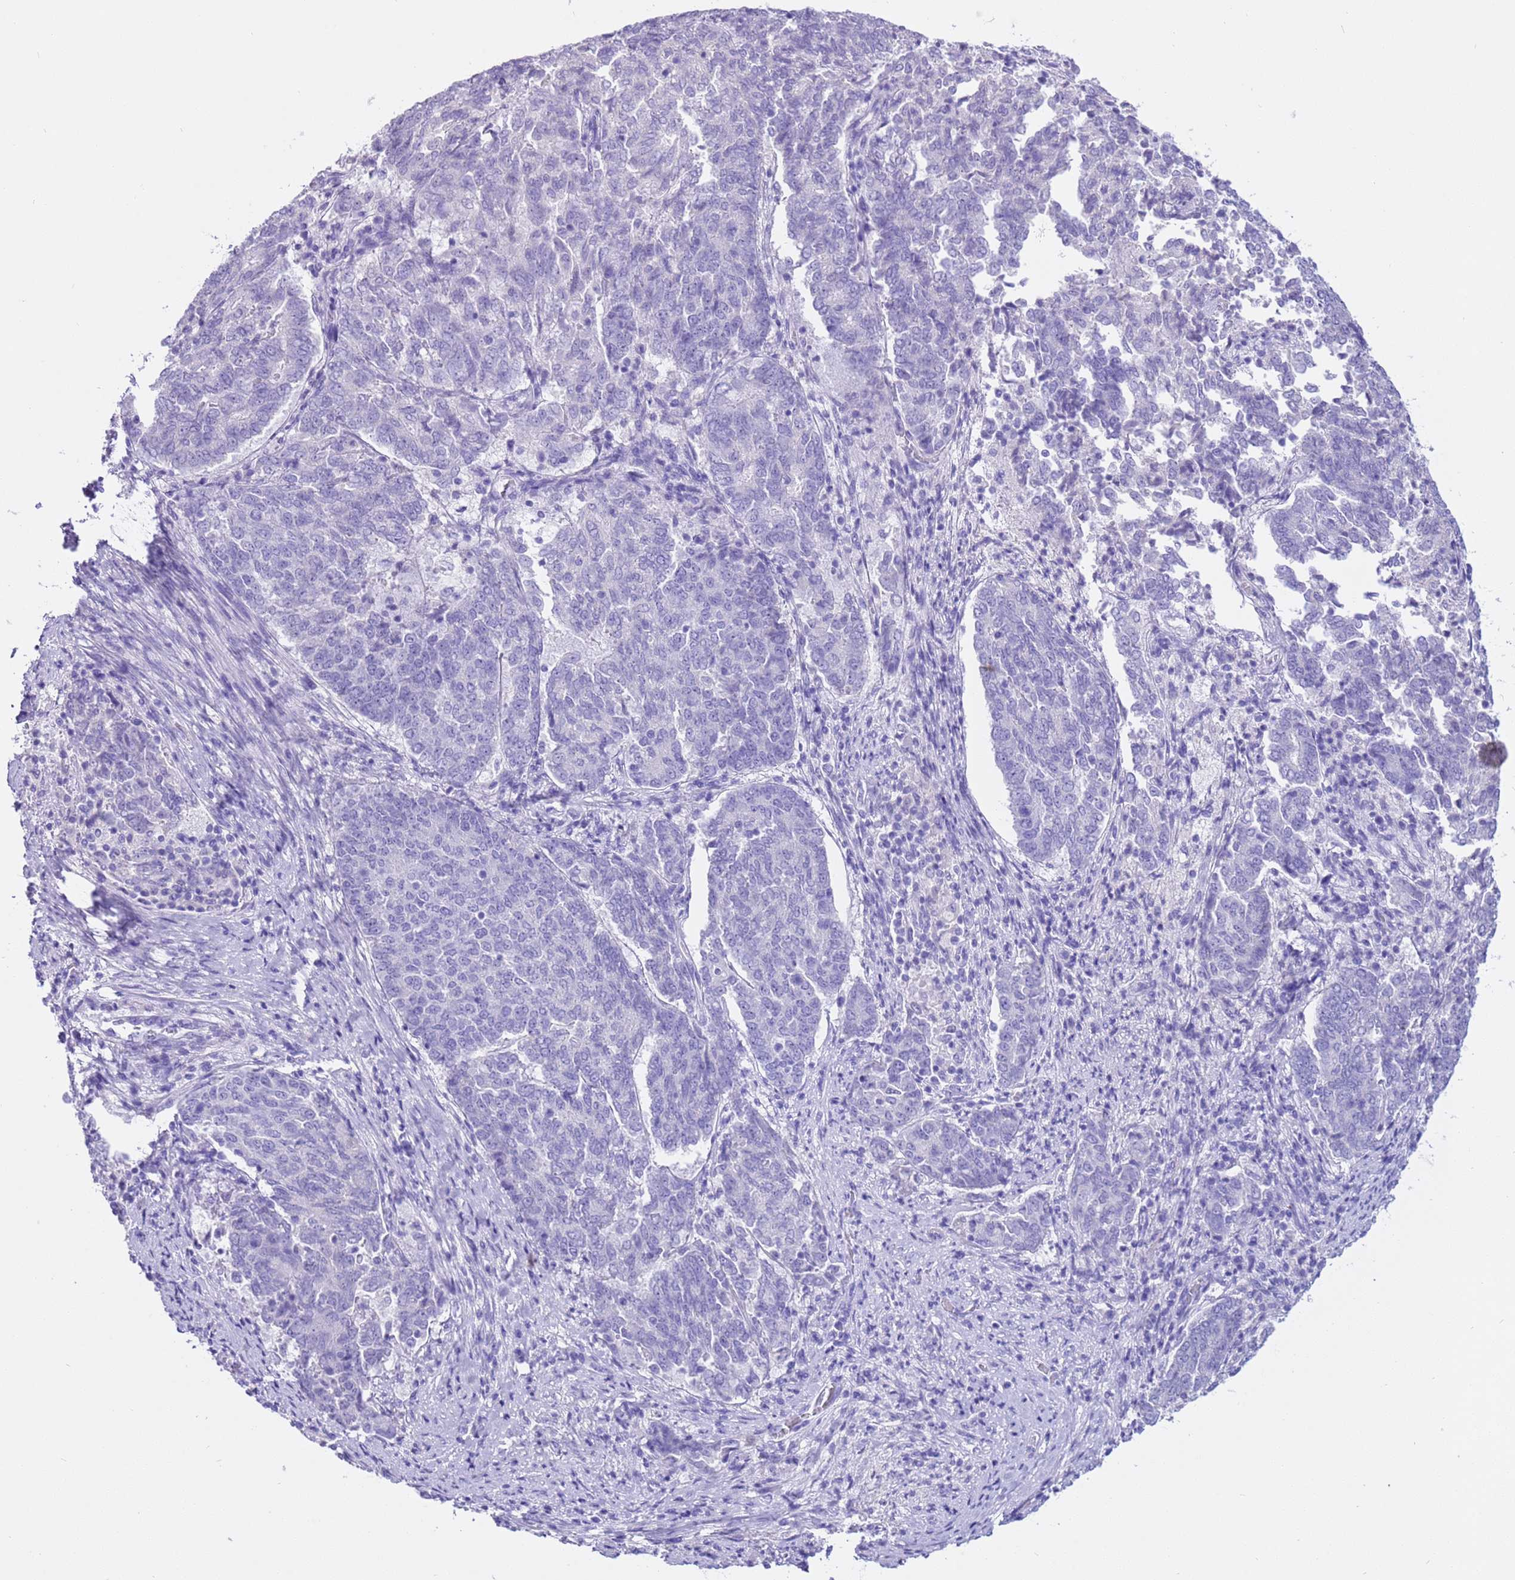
{"staining": {"intensity": "negative", "quantity": "none", "location": "none"}, "tissue": "endometrial cancer", "cell_type": "Tumor cells", "image_type": "cancer", "snomed": [{"axis": "morphology", "description": "Adenocarcinoma, NOS"}, {"axis": "topography", "description": "Endometrium"}], "caption": "The histopathology image exhibits no significant positivity in tumor cells of adenocarcinoma (endometrial).", "gene": "CPB1", "patient": {"sex": "female", "age": 80}}